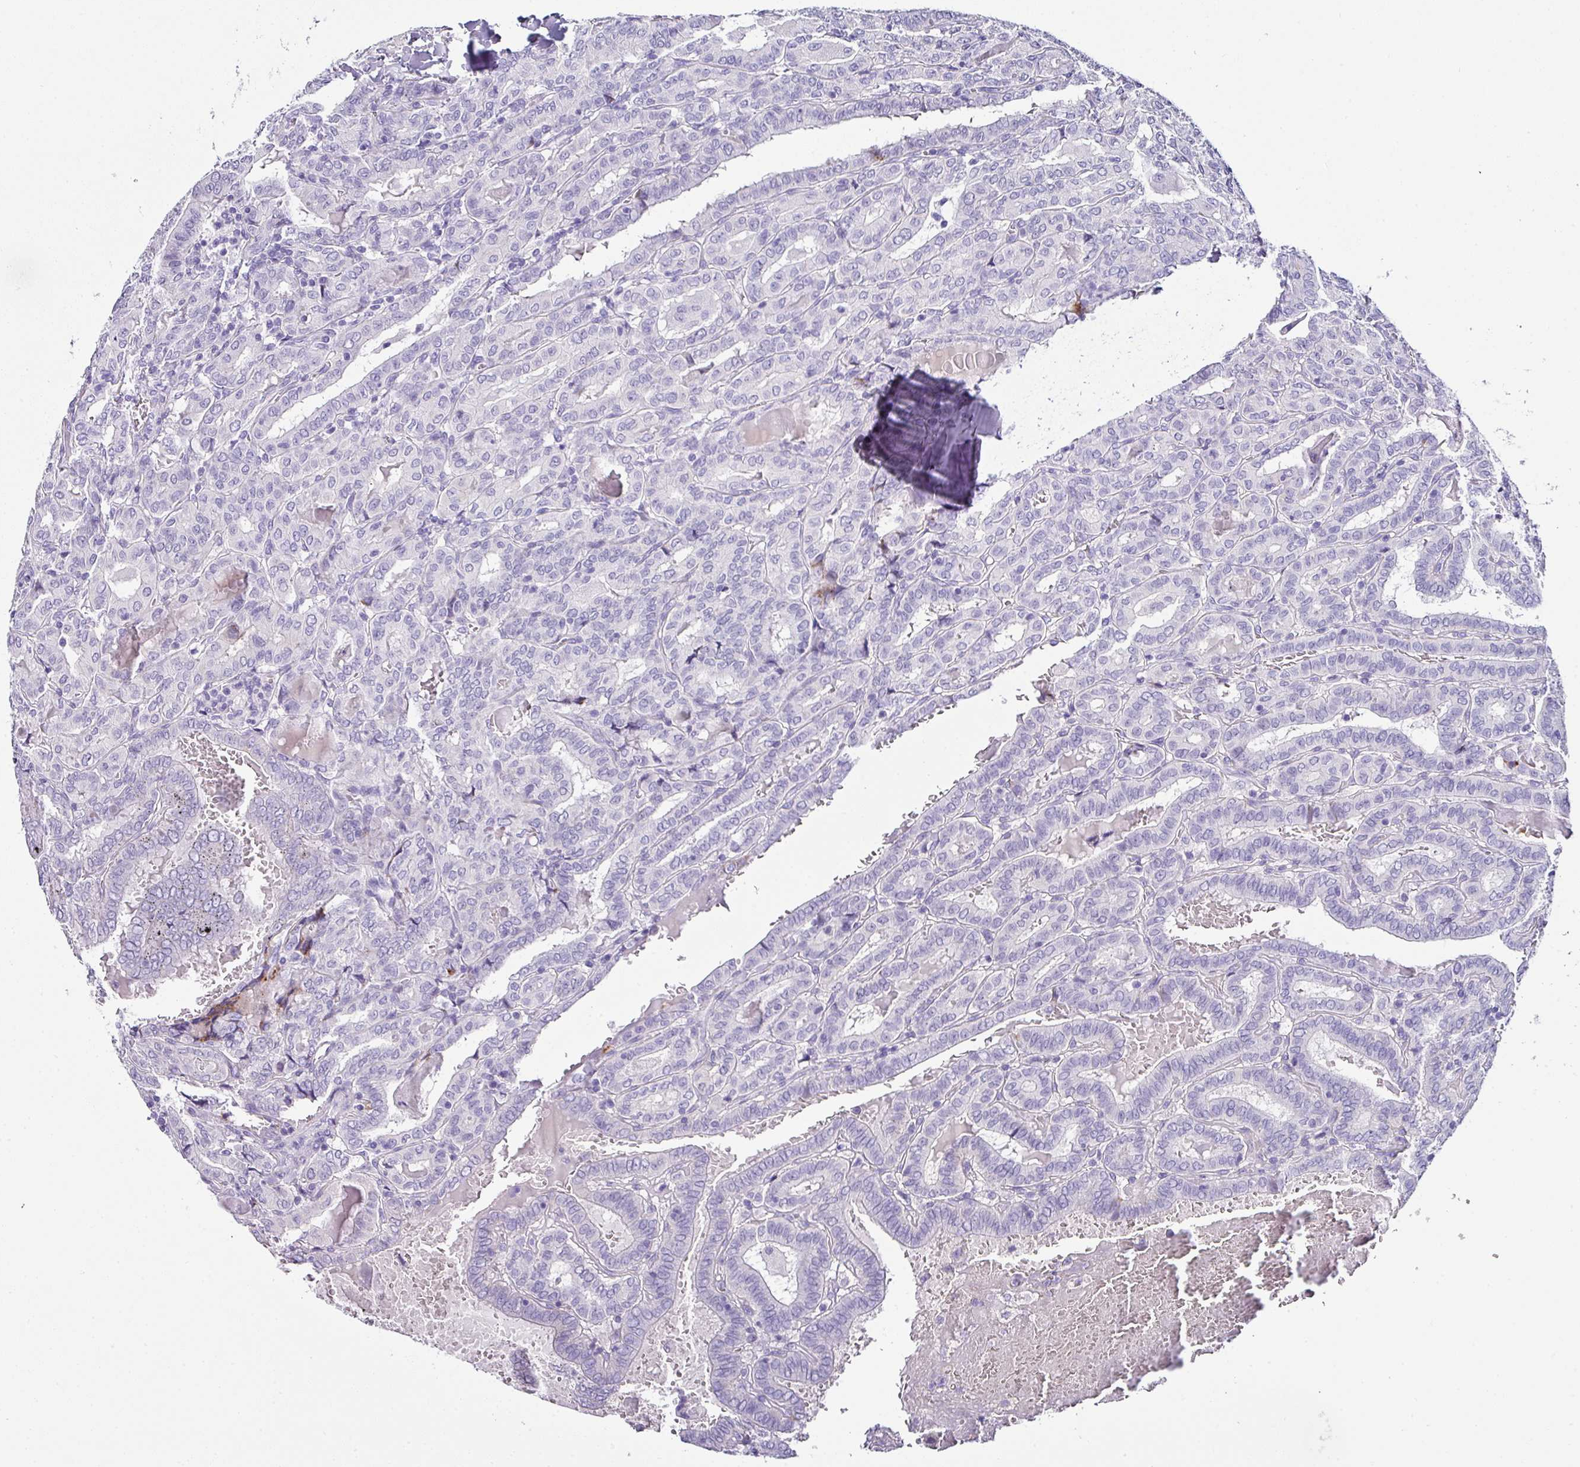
{"staining": {"intensity": "negative", "quantity": "none", "location": "none"}, "tissue": "thyroid cancer", "cell_type": "Tumor cells", "image_type": "cancer", "snomed": [{"axis": "morphology", "description": "Papillary adenocarcinoma, NOS"}, {"axis": "topography", "description": "Thyroid gland"}], "caption": "Thyroid cancer (papillary adenocarcinoma) was stained to show a protein in brown. There is no significant expression in tumor cells.", "gene": "NAPSA", "patient": {"sex": "female", "age": 72}}